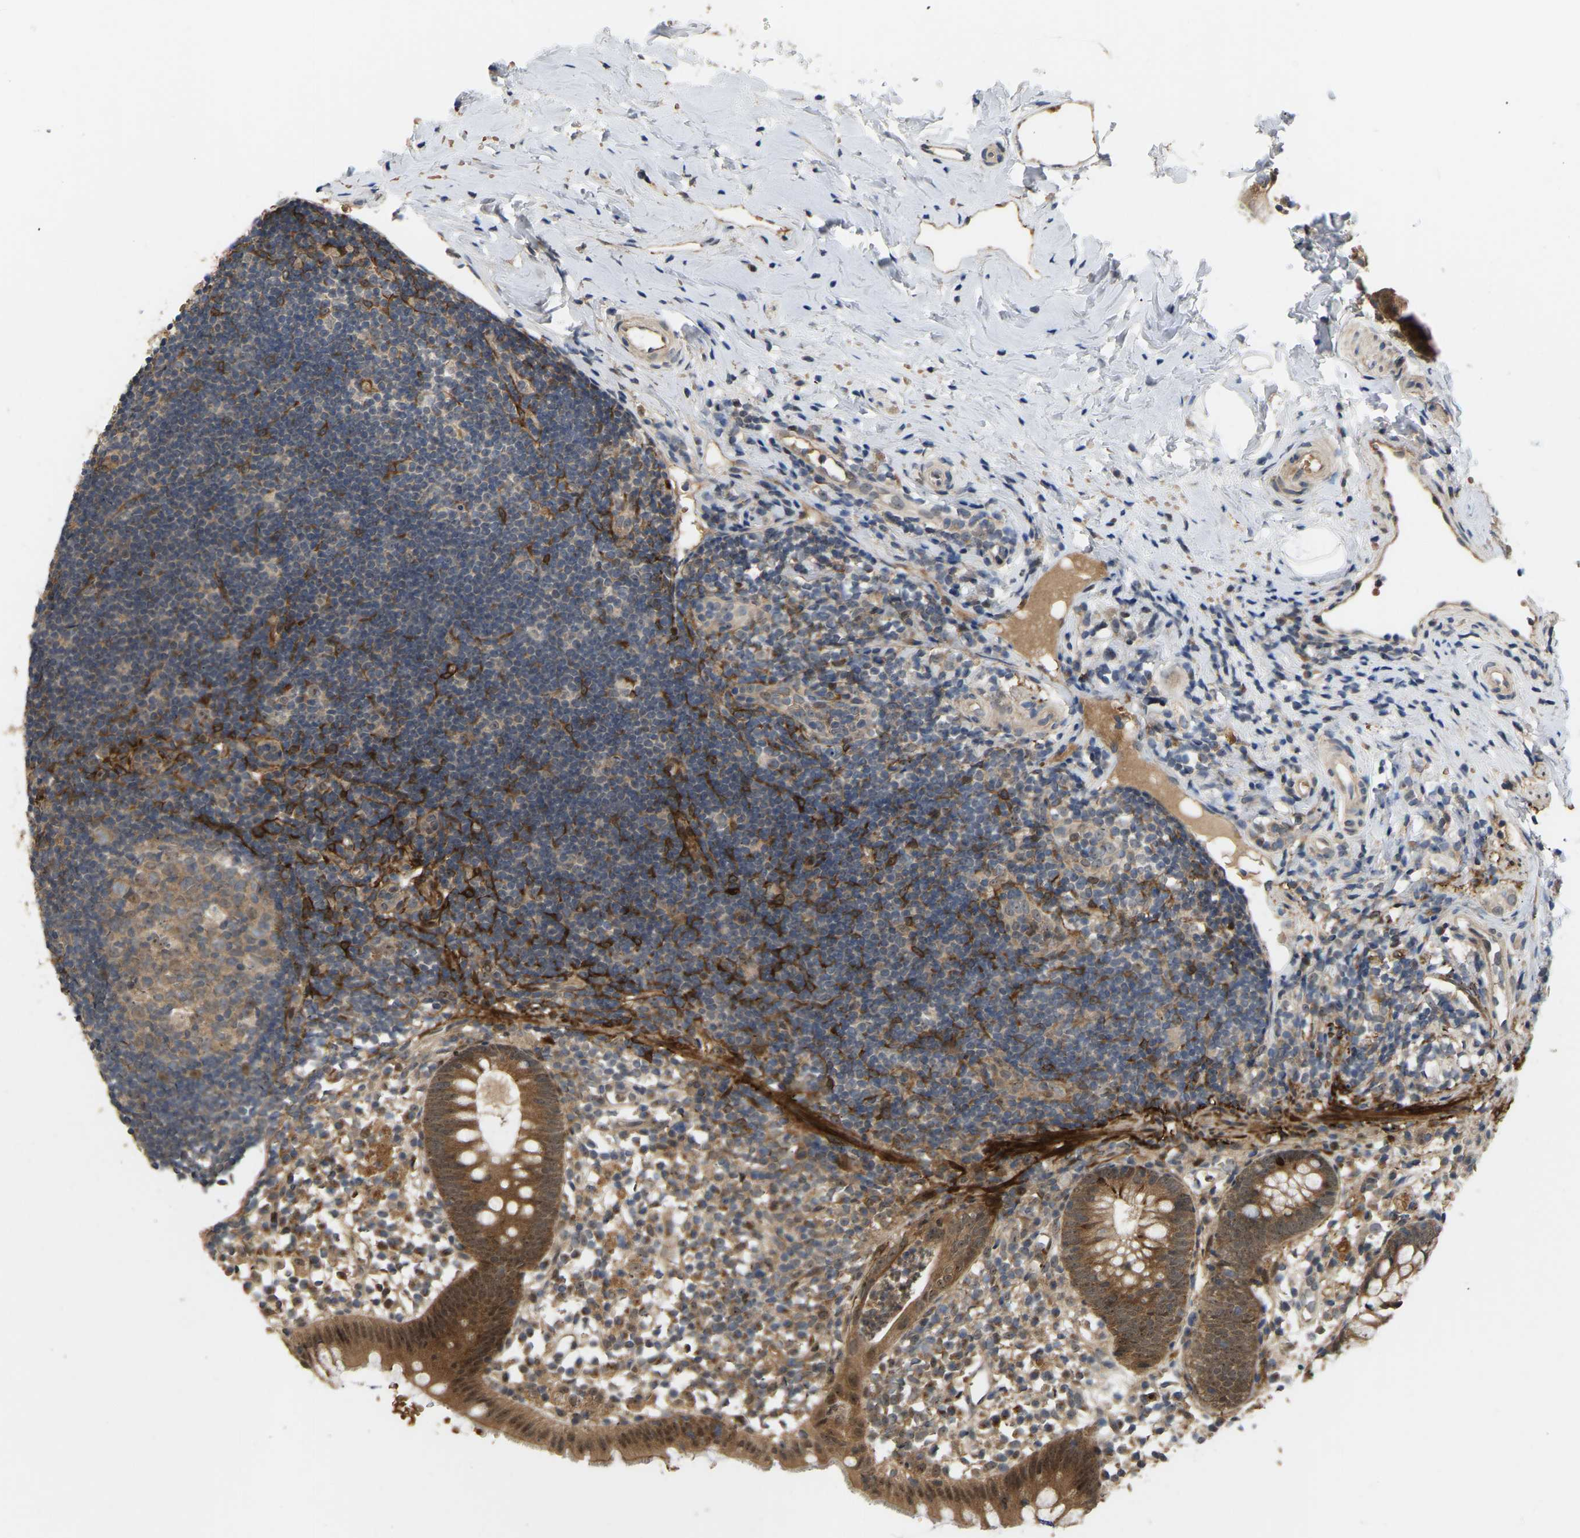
{"staining": {"intensity": "moderate", "quantity": ">75%", "location": "cytoplasmic/membranous,nuclear"}, "tissue": "appendix", "cell_type": "Glandular cells", "image_type": "normal", "snomed": [{"axis": "morphology", "description": "Normal tissue, NOS"}, {"axis": "topography", "description": "Appendix"}], "caption": "Immunohistochemical staining of benign human appendix shows >75% levels of moderate cytoplasmic/membranous,nuclear protein positivity in about >75% of glandular cells. (Brightfield microscopy of DAB IHC at high magnification).", "gene": "LIMK2", "patient": {"sex": "female", "age": 20}}